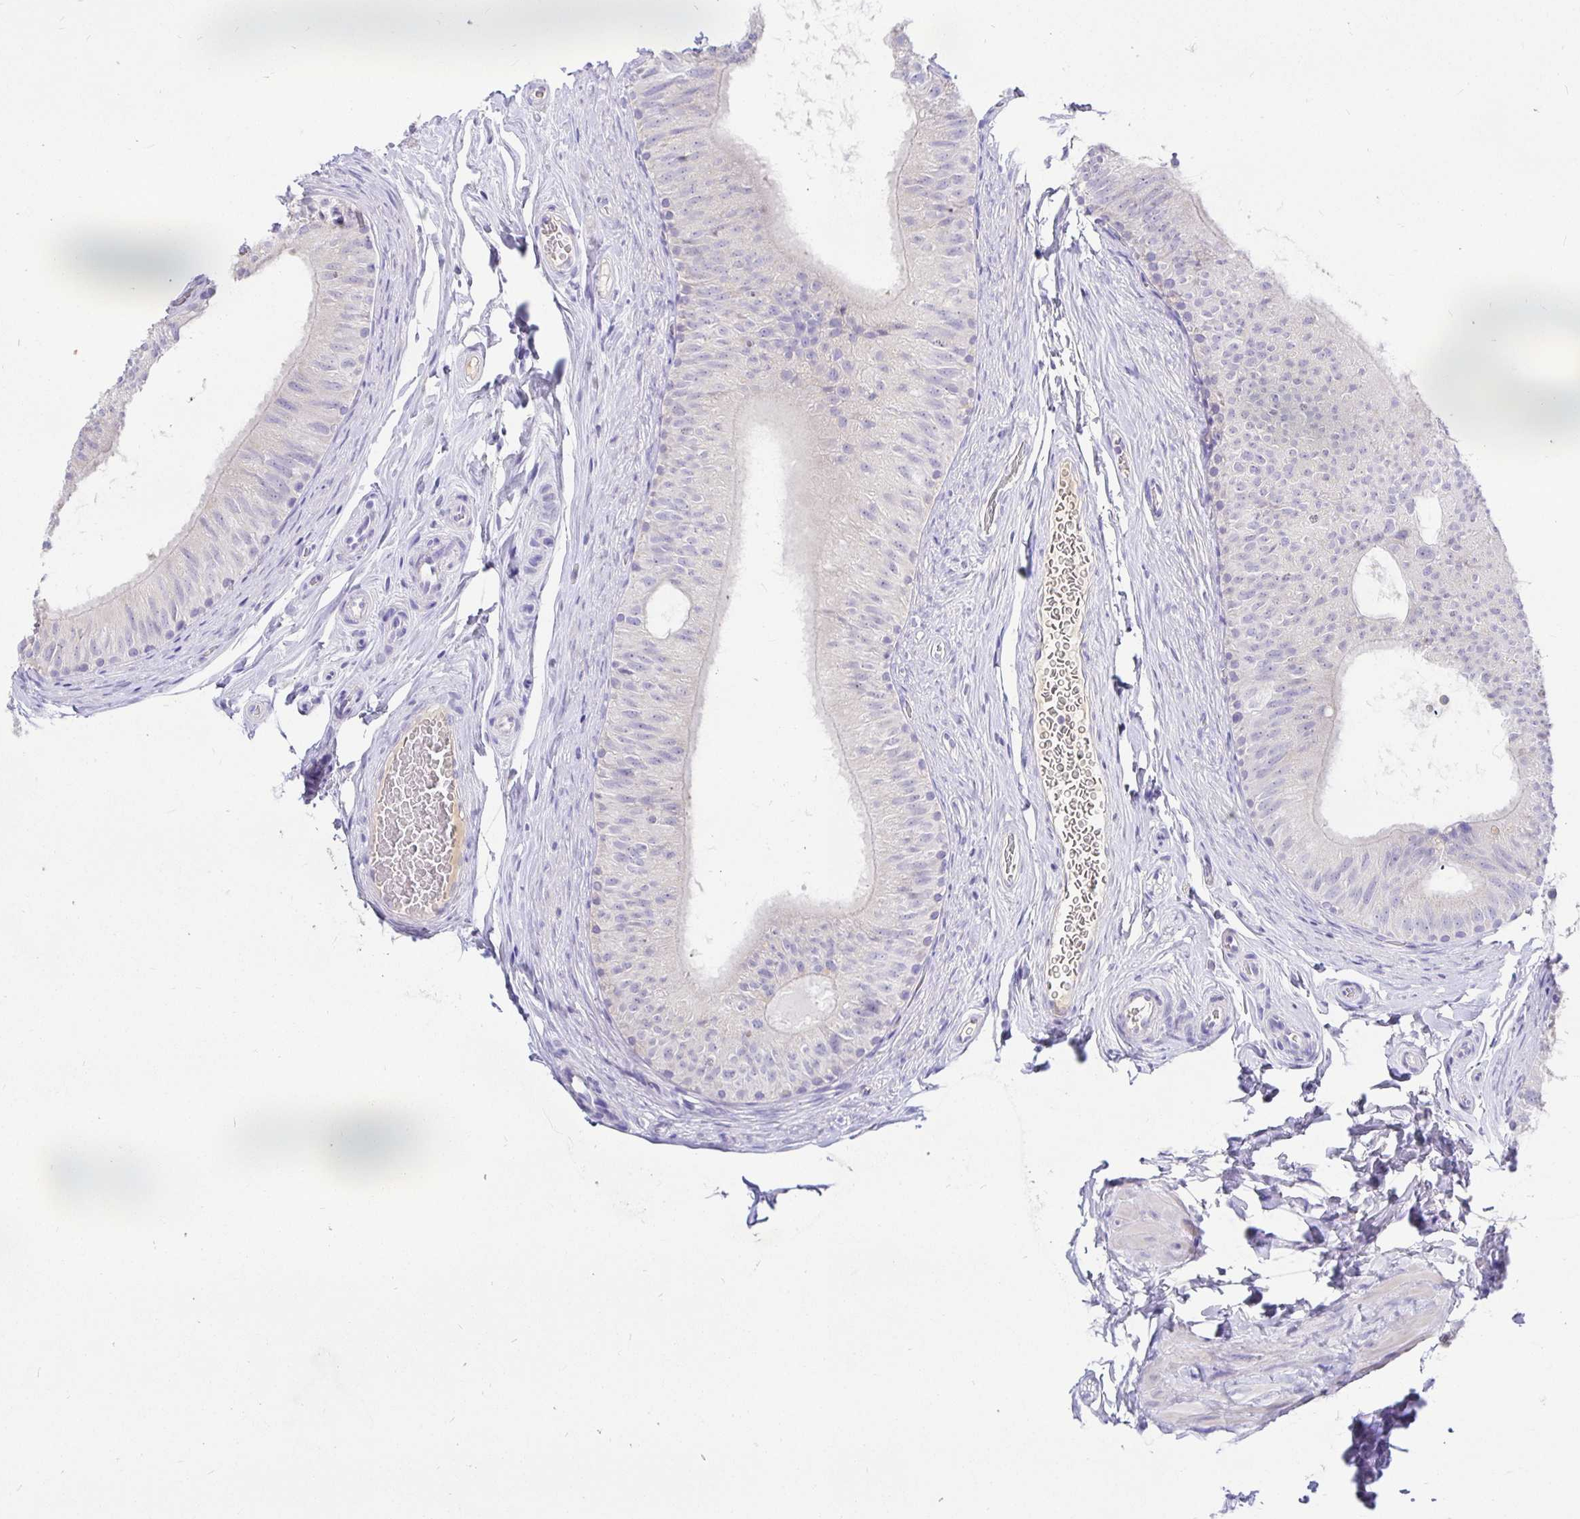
{"staining": {"intensity": "negative", "quantity": "none", "location": "none"}, "tissue": "epididymis", "cell_type": "Glandular cells", "image_type": "normal", "snomed": [{"axis": "morphology", "description": "Normal tissue, NOS"}, {"axis": "topography", "description": "Epididymis, spermatic cord, NOS"}, {"axis": "topography", "description": "Epididymis"}], "caption": "Immunohistochemistry (IHC) image of unremarkable epididymis: epididymis stained with DAB displays no significant protein staining in glandular cells. (IHC, brightfield microscopy, high magnification).", "gene": "TPTE", "patient": {"sex": "male", "age": 31}}